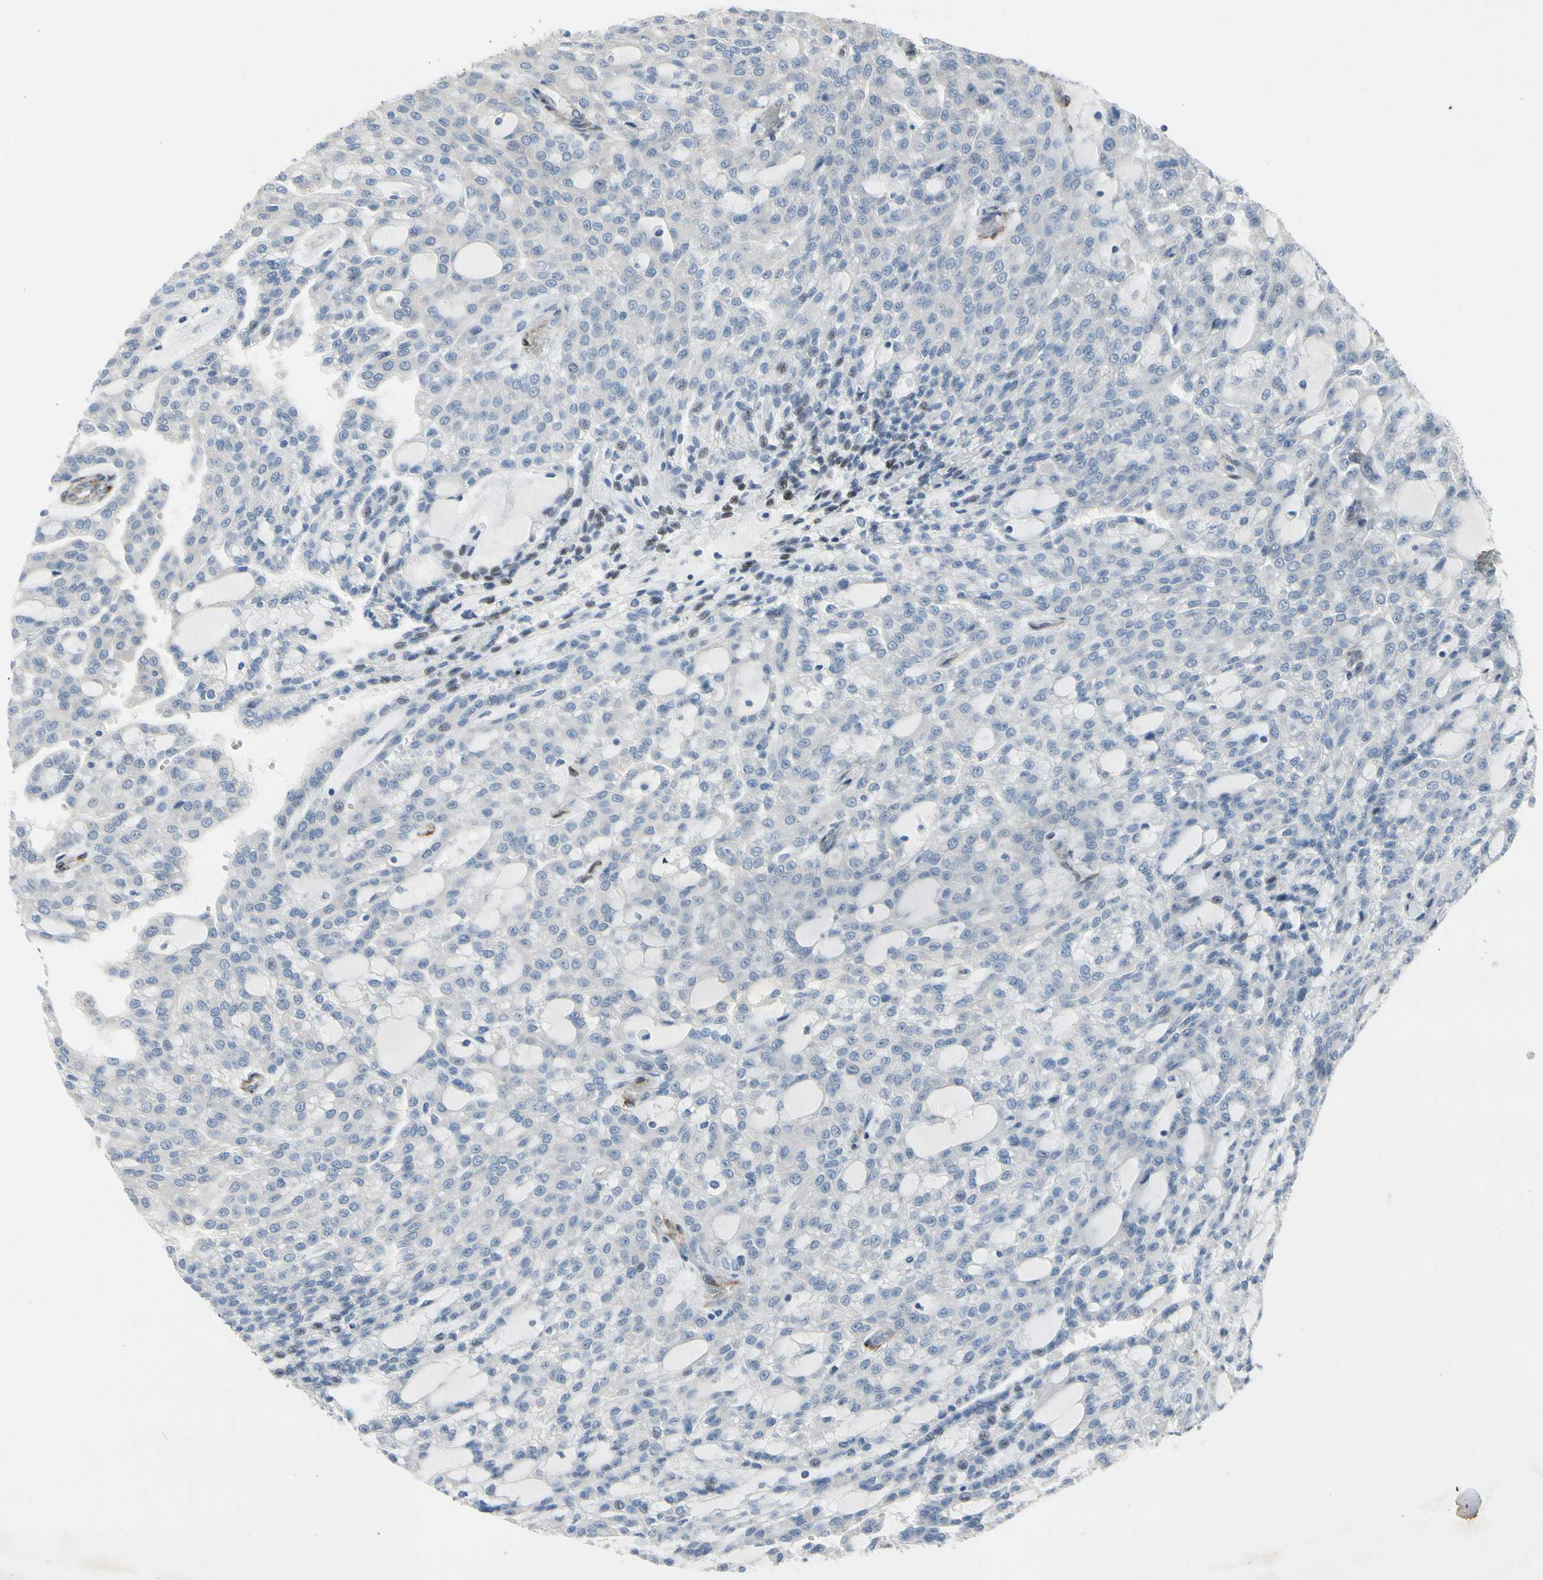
{"staining": {"intensity": "negative", "quantity": "none", "location": "none"}, "tissue": "renal cancer", "cell_type": "Tumor cells", "image_type": "cancer", "snomed": [{"axis": "morphology", "description": "Adenocarcinoma, NOS"}, {"axis": "topography", "description": "Kidney"}], "caption": "Renal cancer (adenocarcinoma) was stained to show a protein in brown. There is no significant positivity in tumor cells.", "gene": "MAP2", "patient": {"sex": "male", "age": 63}}